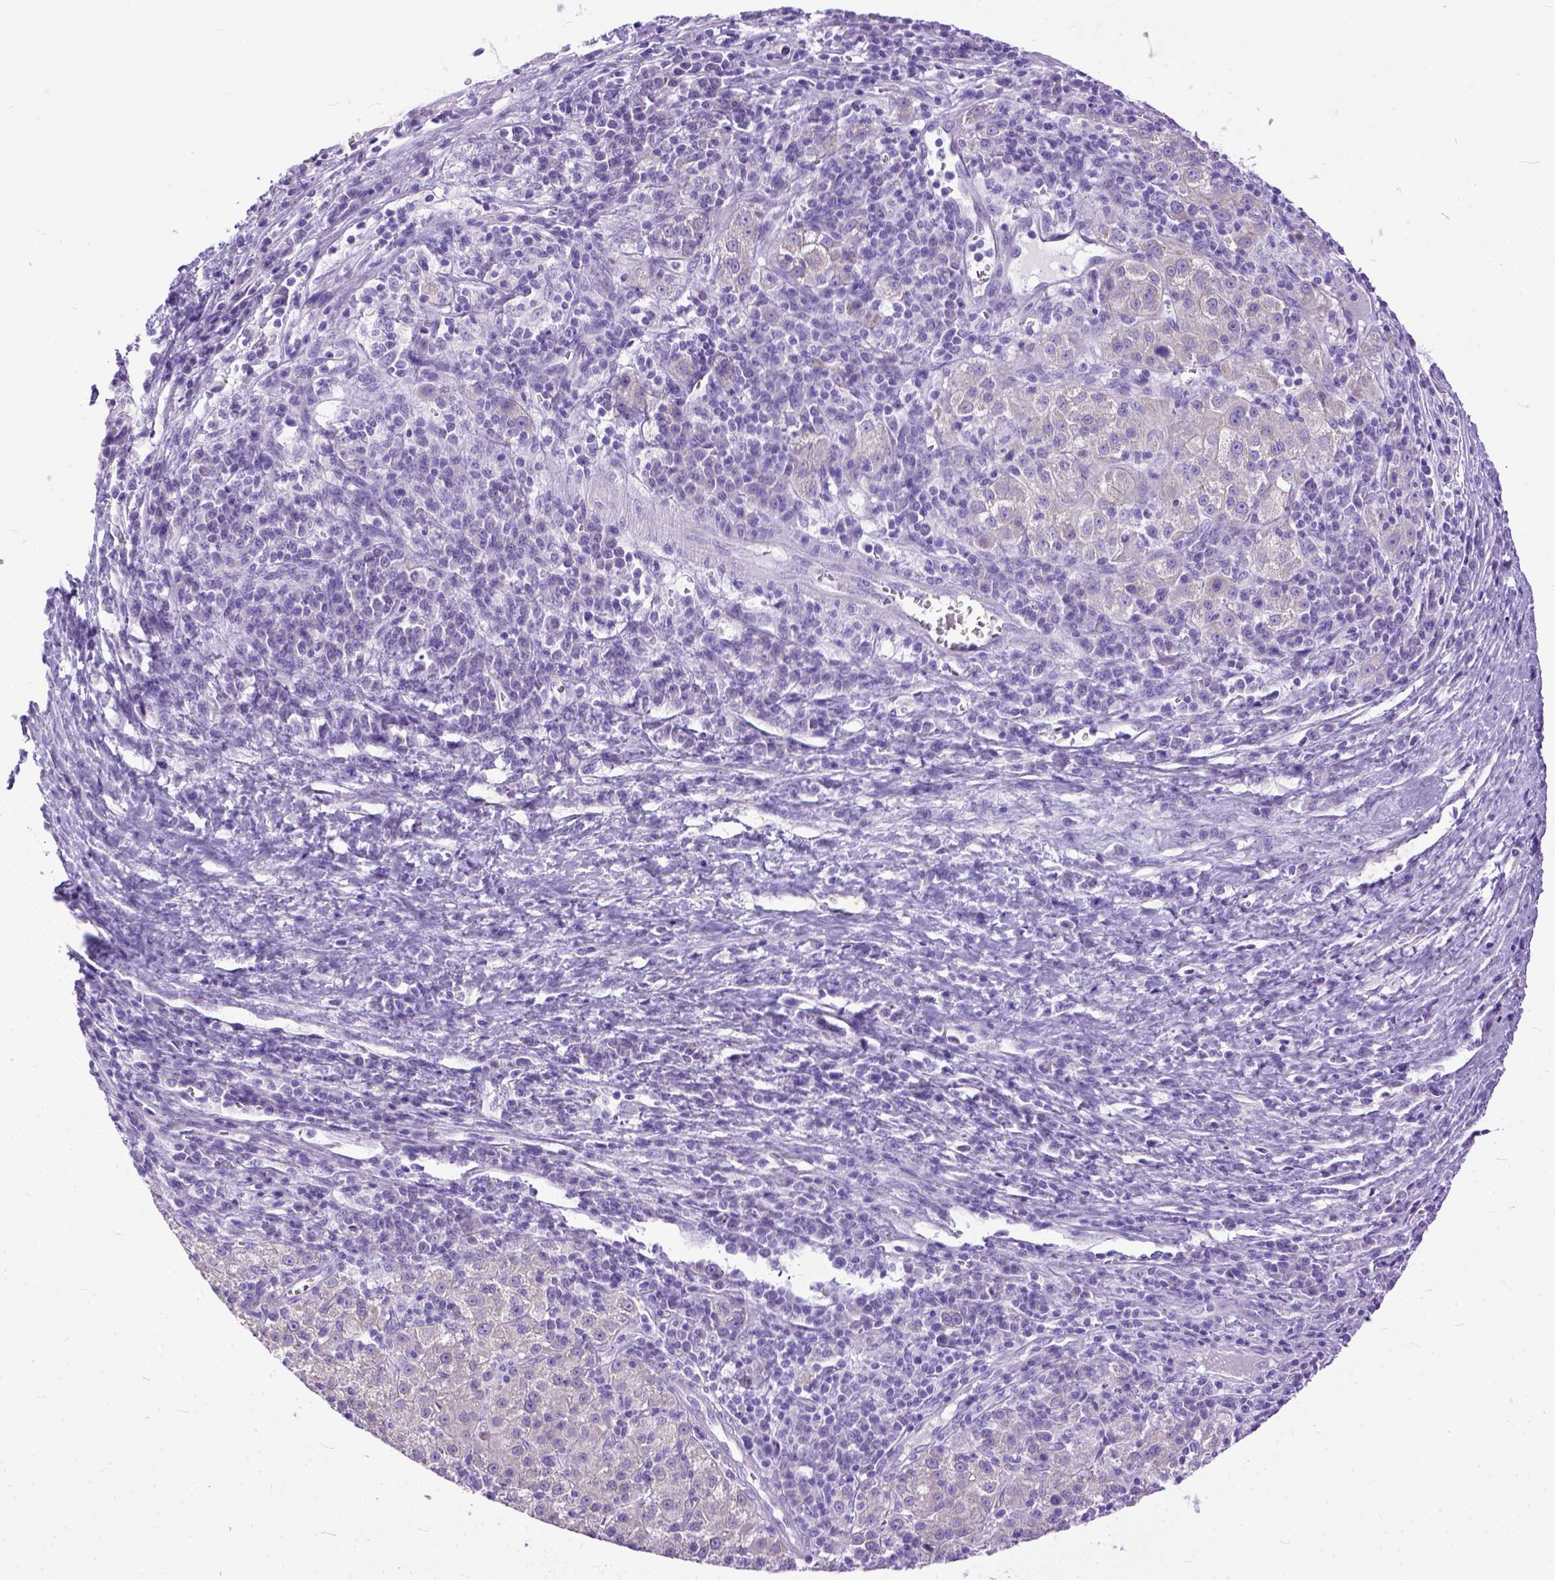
{"staining": {"intensity": "negative", "quantity": "none", "location": "none"}, "tissue": "liver cancer", "cell_type": "Tumor cells", "image_type": "cancer", "snomed": [{"axis": "morphology", "description": "Carcinoma, Hepatocellular, NOS"}, {"axis": "topography", "description": "Liver"}], "caption": "High power microscopy micrograph of an immunohistochemistry (IHC) photomicrograph of liver cancer (hepatocellular carcinoma), revealing no significant expression in tumor cells. The staining was performed using DAB to visualize the protein expression in brown, while the nuclei were stained in blue with hematoxylin (Magnification: 20x).", "gene": "PPL", "patient": {"sex": "female", "age": 60}}